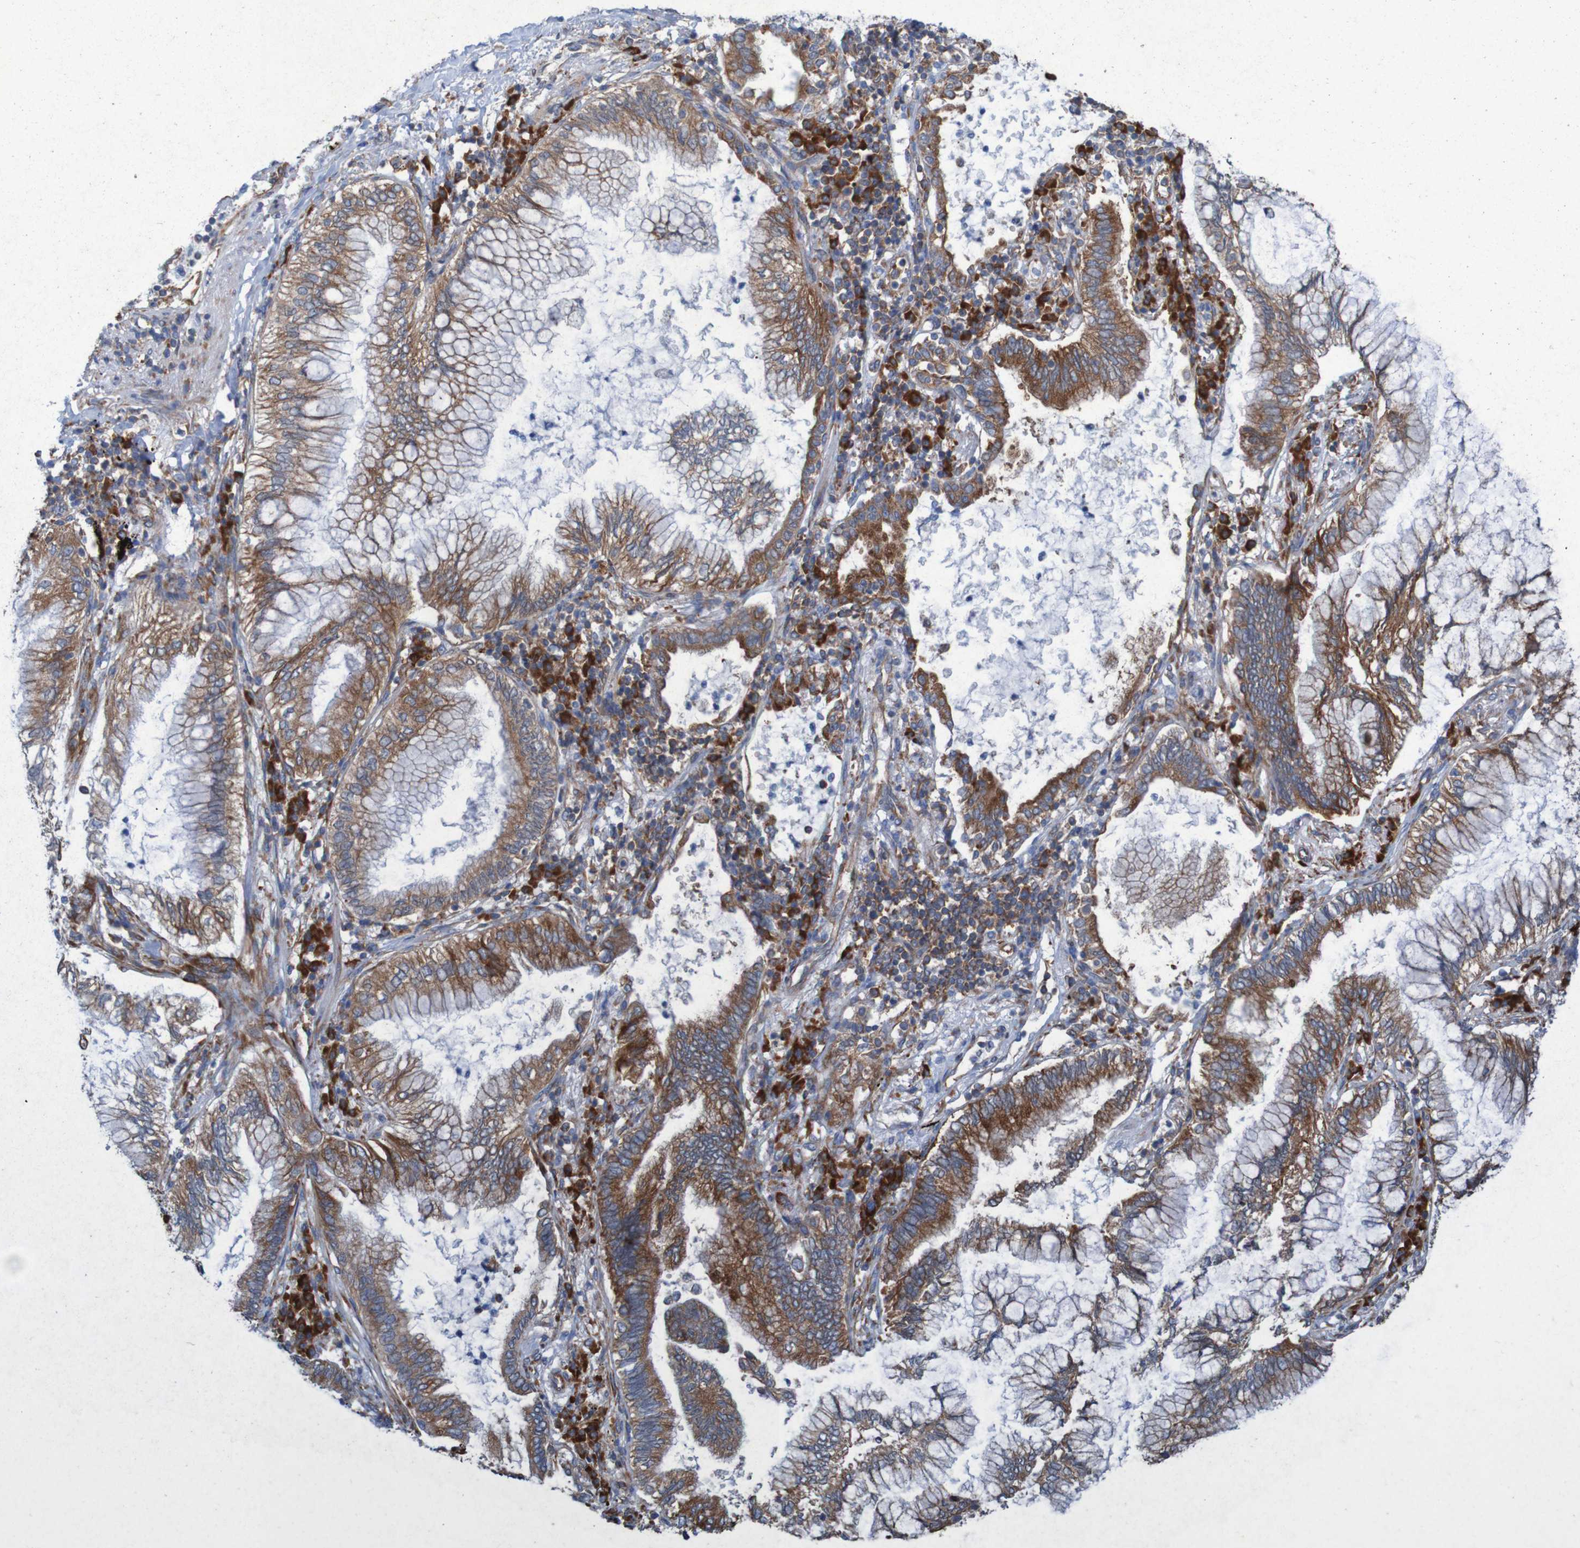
{"staining": {"intensity": "moderate", "quantity": ">75%", "location": "cytoplasmic/membranous"}, "tissue": "lung cancer", "cell_type": "Tumor cells", "image_type": "cancer", "snomed": [{"axis": "morphology", "description": "Normal tissue, NOS"}, {"axis": "morphology", "description": "Adenocarcinoma, NOS"}, {"axis": "topography", "description": "Bronchus"}, {"axis": "topography", "description": "Lung"}], "caption": "Brown immunohistochemical staining in lung cancer (adenocarcinoma) displays moderate cytoplasmic/membranous expression in approximately >75% of tumor cells.", "gene": "RPL10", "patient": {"sex": "female", "age": 70}}